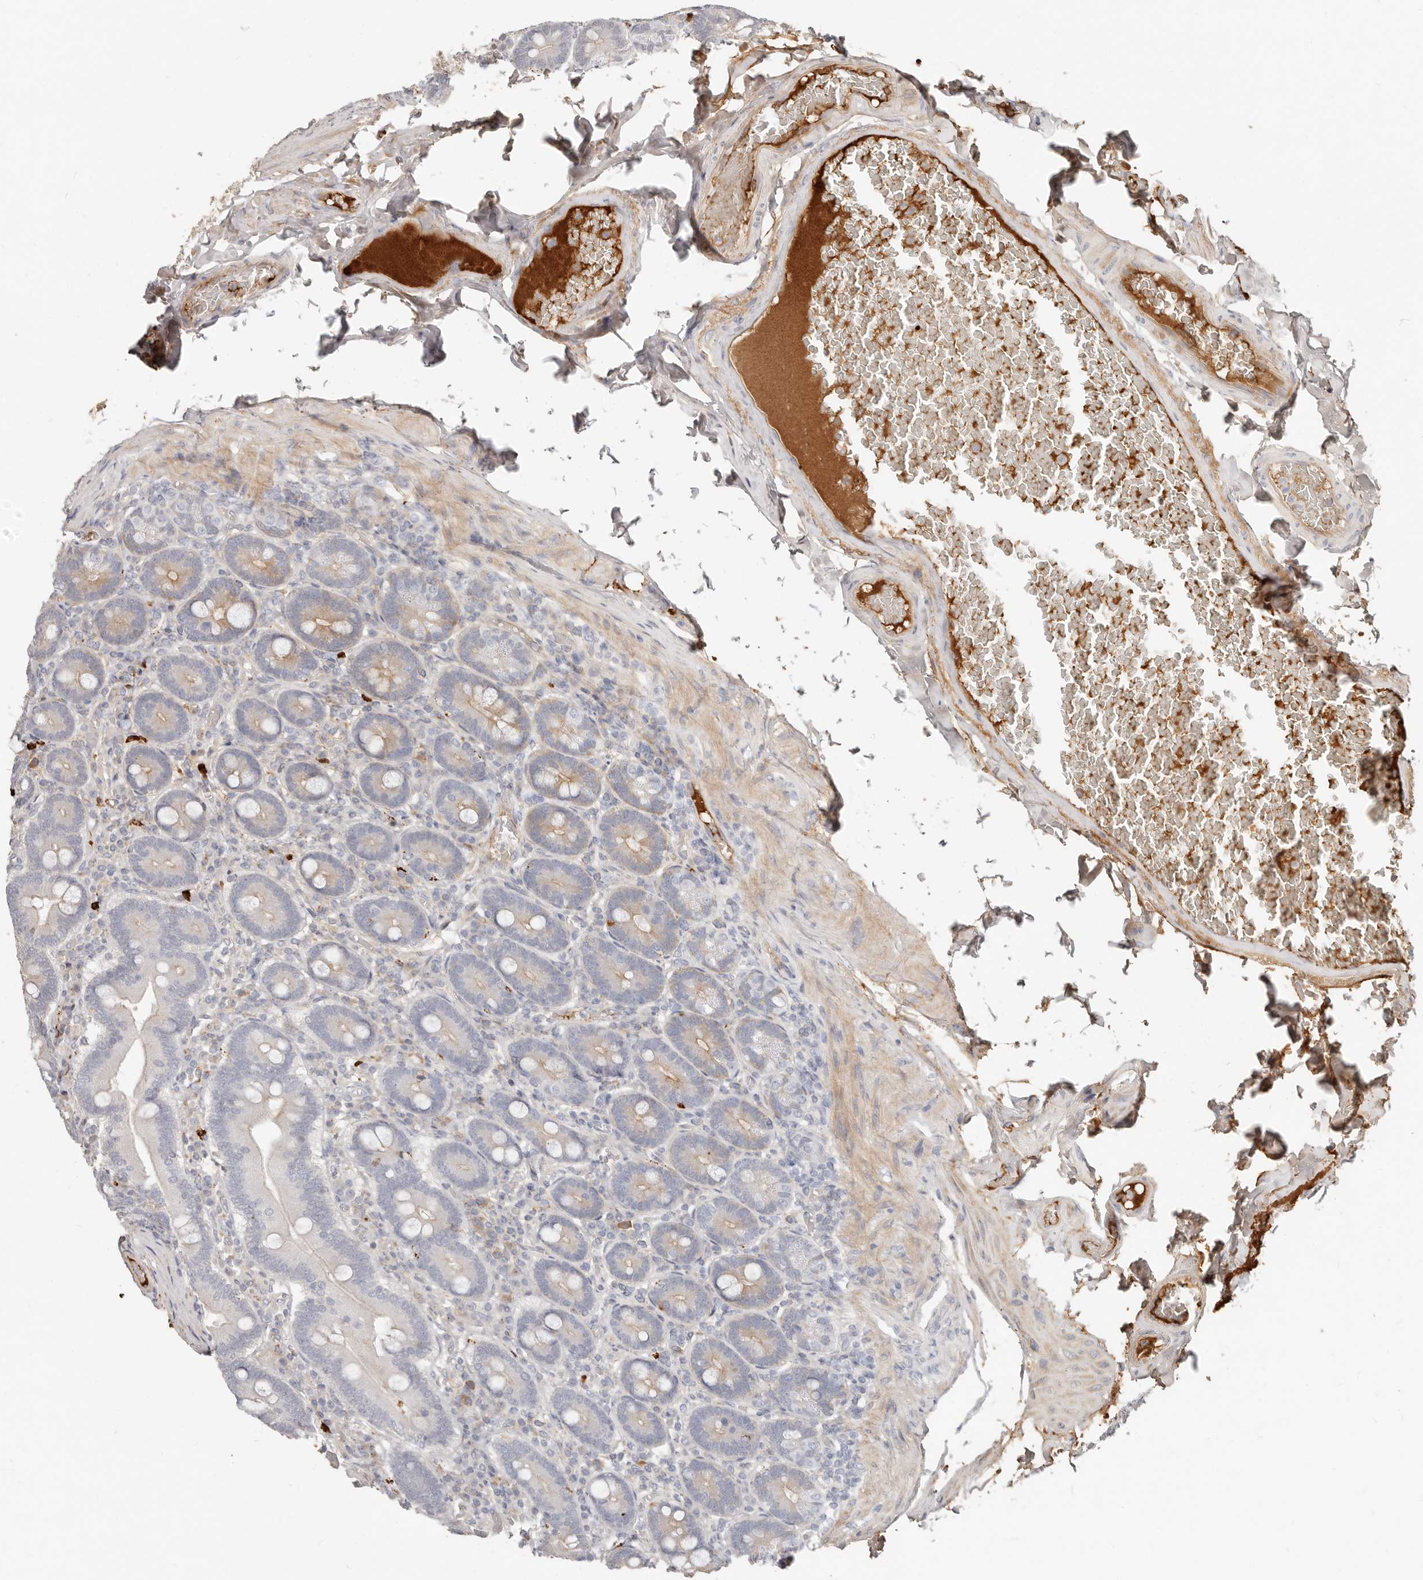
{"staining": {"intensity": "weak", "quantity": "25%-75%", "location": "cytoplasmic/membranous"}, "tissue": "duodenum", "cell_type": "Glandular cells", "image_type": "normal", "snomed": [{"axis": "morphology", "description": "Normal tissue, NOS"}, {"axis": "topography", "description": "Duodenum"}], "caption": "A brown stain shows weak cytoplasmic/membranous staining of a protein in glandular cells of unremarkable human duodenum.", "gene": "MTFR2", "patient": {"sex": "female", "age": 62}}